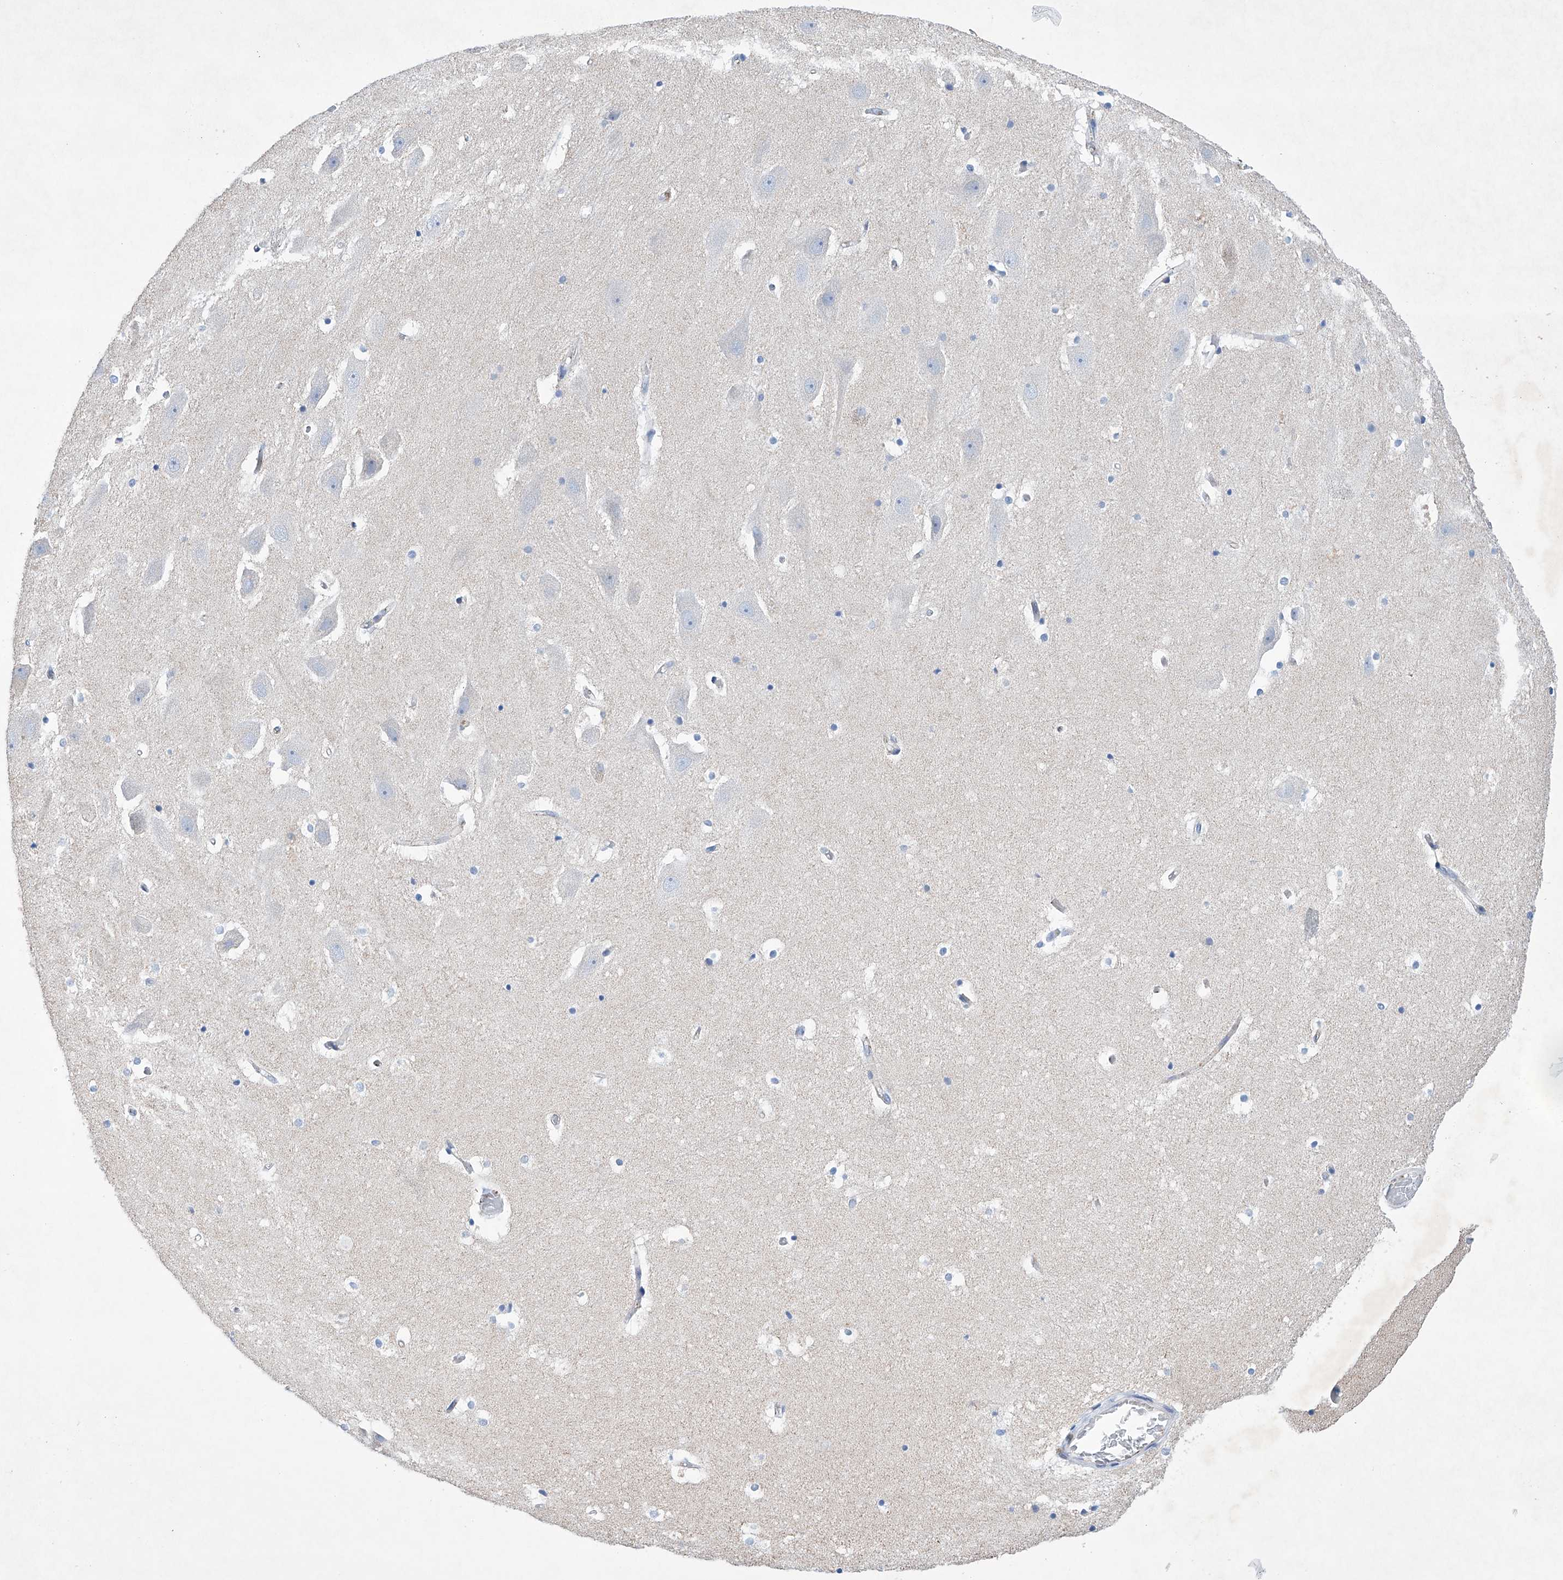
{"staining": {"intensity": "negative", "quantity": "none", "location": "none"}, "tissue": "hippocampus", "cell_type": "Glial cells", "image_type": "normal", "snomed": [{"axis": "morphology", "description": "Normal tissue, NOS"}, {"axis": "topography", "description": "Hippocampus"}], "caption": "Immunohistochemistry histopathology image of unremarkable hippocampus stained for a protein (brown), which reveals no positivity in glial cells.", "gene": "ETV7", "patient": {"sex": "female", "age": 52}}